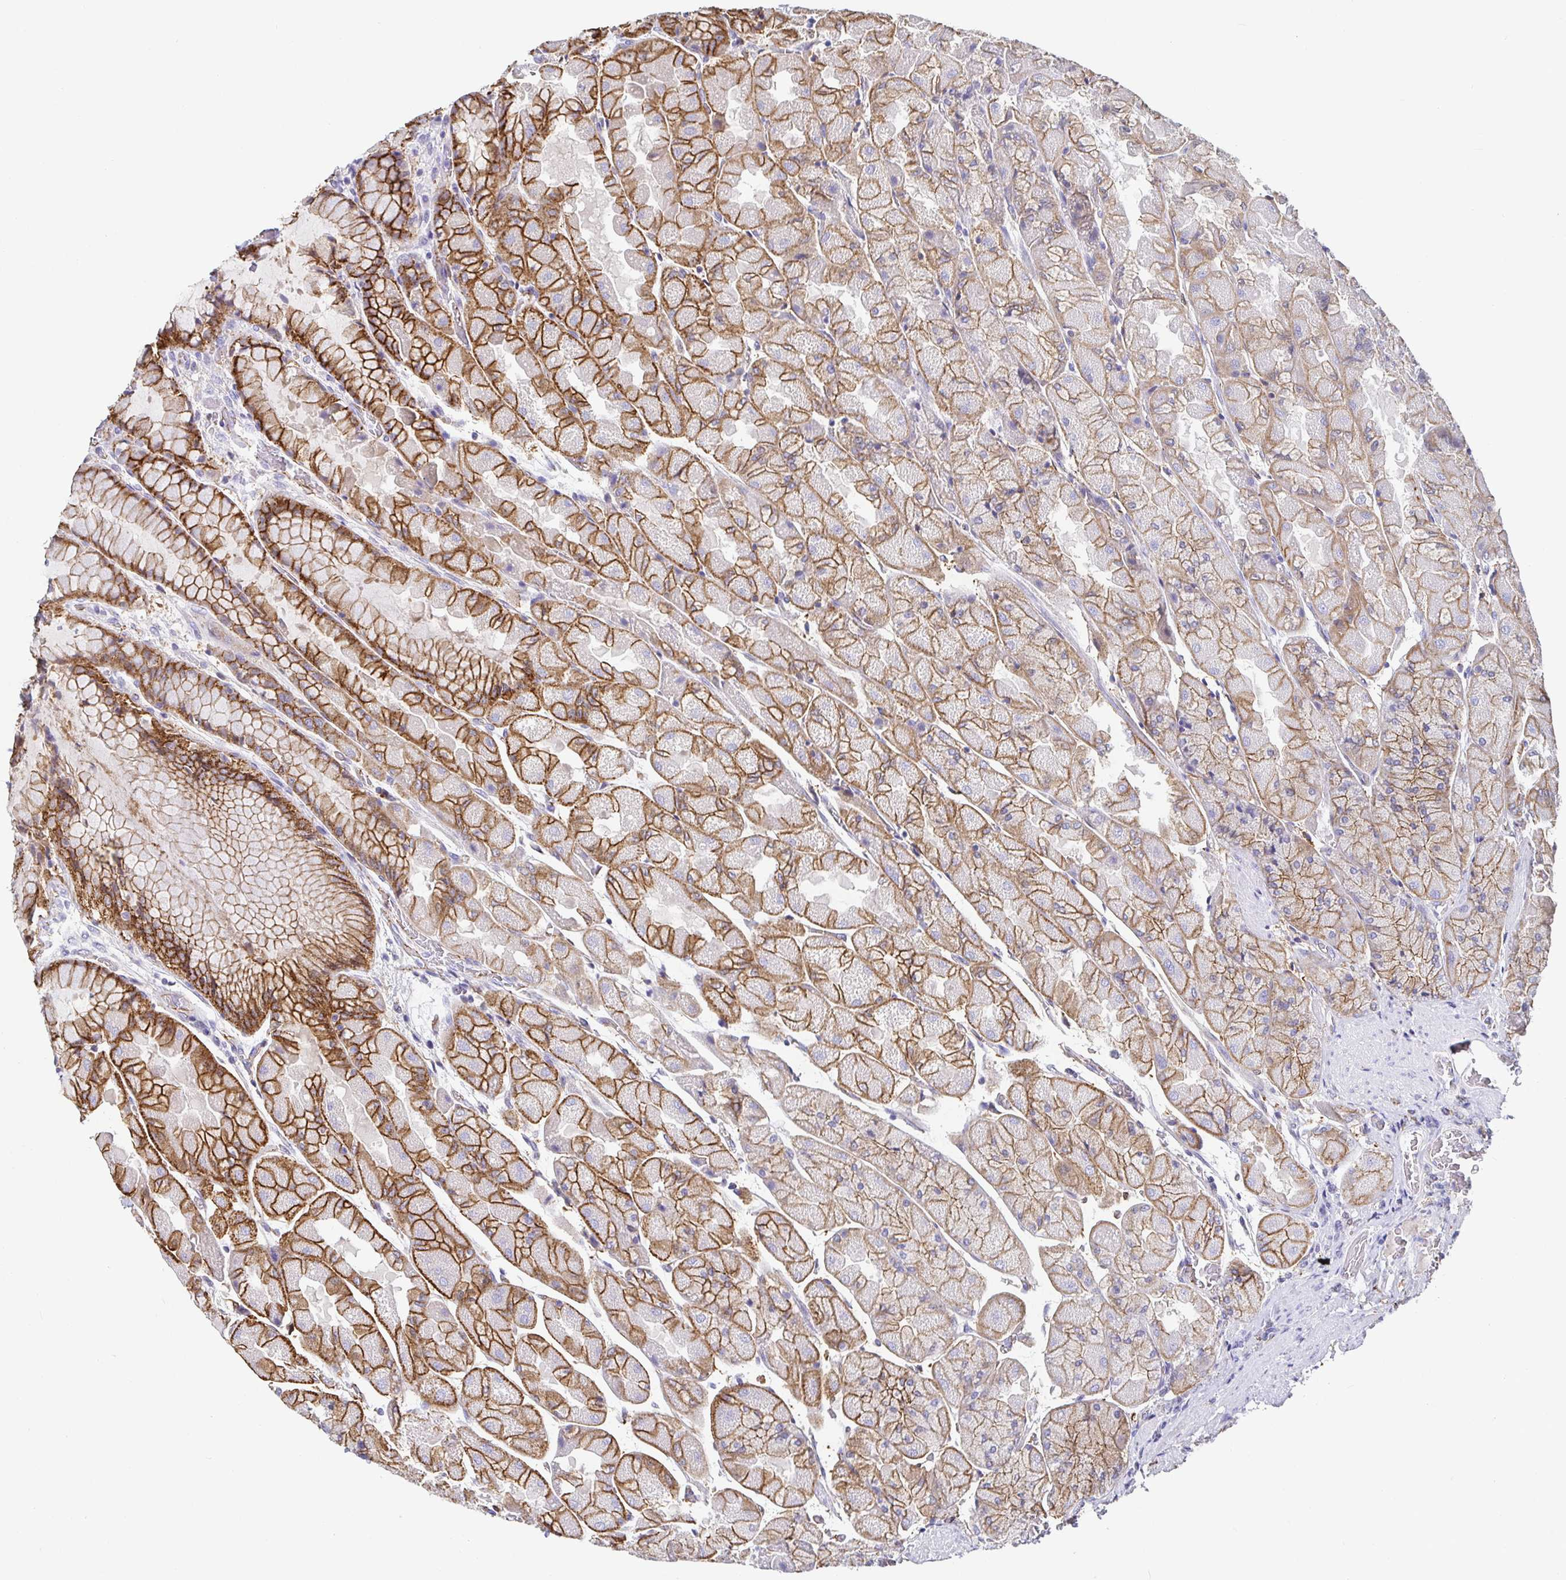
{"staining": {"intensity": "strong", "quantity": ">75%", "location": "cytoplasmic/membranous"}, "tissue": "stomach", "cell_type": "Glandular cells", "image_type": "normal", "snomed": [{"axis": "morphology", "description": "Normal tissue, NOS"}, {"axis": "topography", "description": "Stomach"}], "caption": "Protein staining reveals strong cytoplasmic/membranous positivity in about >75% of glandular cells in benign stomach.", "gene": "PIWIL3", "patient": {"sex": "female", "age": 61}}